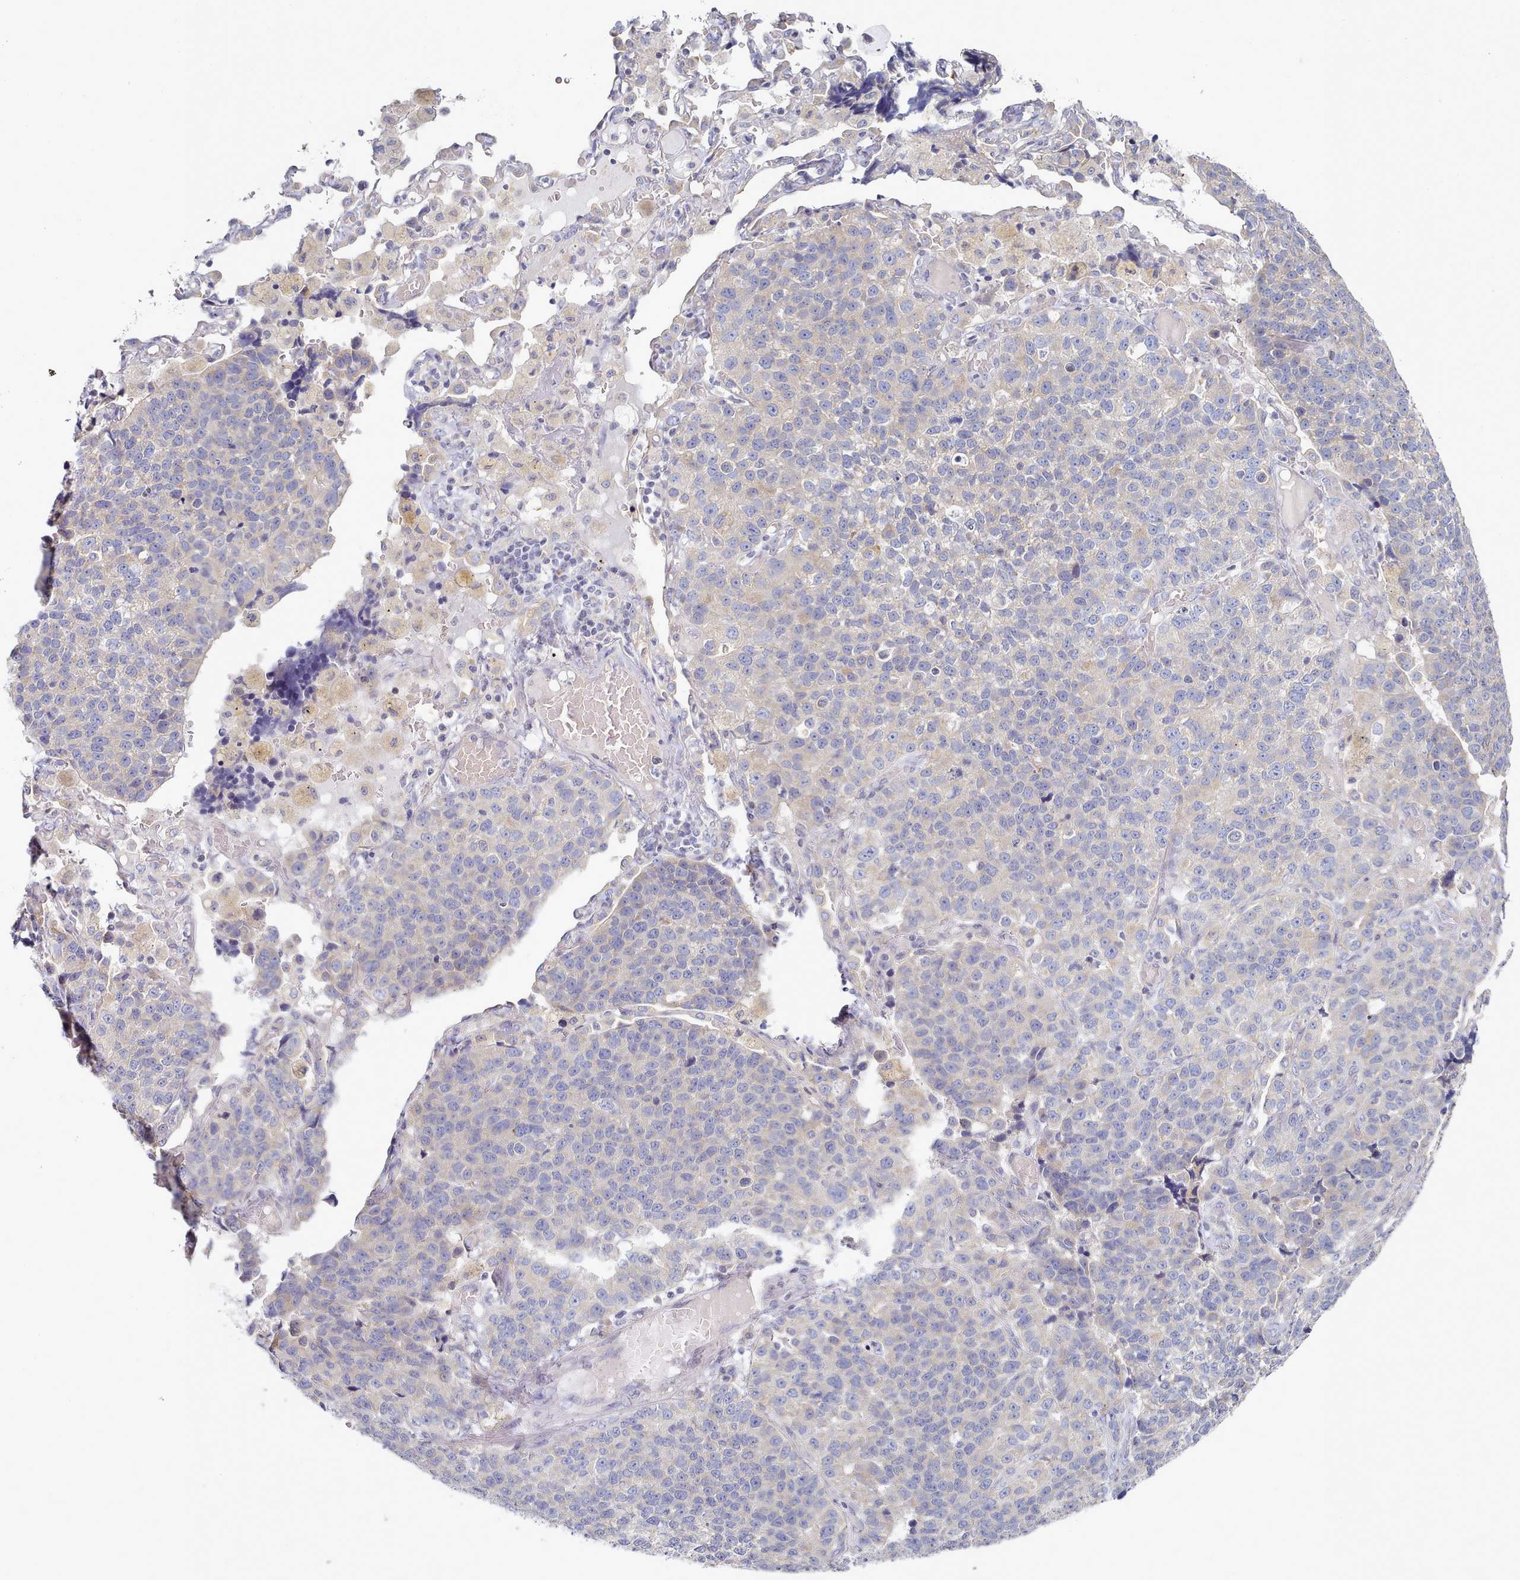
{"staining": {"intensity": "negative", "quantity": "none", "location": "none"}, "tissue": "lung cancer", "cell_type": "Tumor cells", "image_type": "cancer", "snomed": [{"axis": "morphology", "description": "Adenocarcinoma, NOS"}, {"axis": "topography", "description": "Lung"}], "caption": "An image of adenocarcinoma (lung) stained for a protein demonstrates no brown staining in tumor cells. (DAB immunohistochemistry visualized using brightfield microscopy, high magnification).", "gene": "TYW1B", "patient": {"sex": "male", "age": 49}}